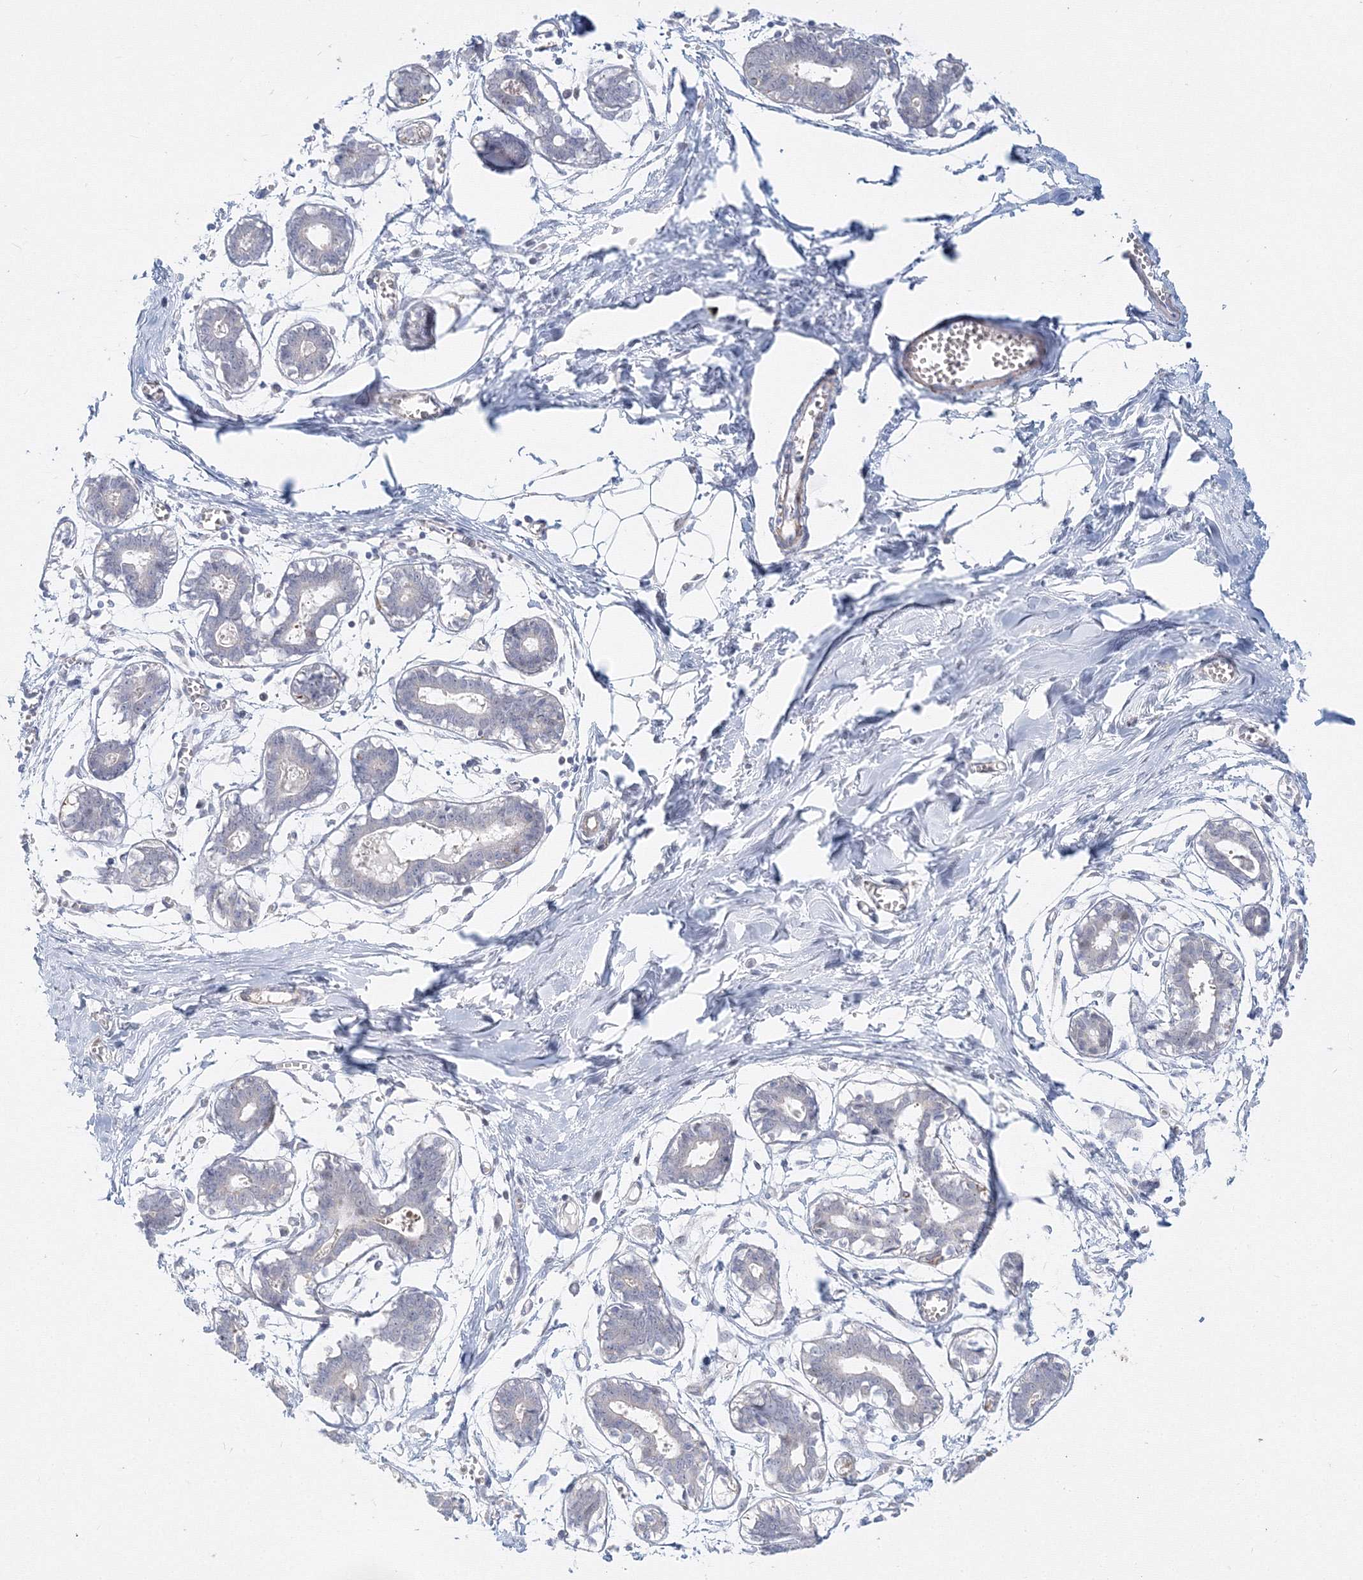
{"staining": {"intensity": "weak", "quantity": "25%-75%", "location": "cytoplasmic/membranous,nuclear"}, "tissue": "breast", "cell_type": "Adipocytes", "image_type": "normal", "snomed": [{"axis": "morphology", "description": "Normal tissue, NOS"}, {"axis": "topography", "description": "Breast"}], "caption": "Protein expression analysis of unremarkable breast demonstrates weak cytoplasmic/membranous,nuclear staining in approximately 25%-75% of adipocytes.", "gene": "ARHGAP21", "patient": {"sex": "female", "age": 27}}